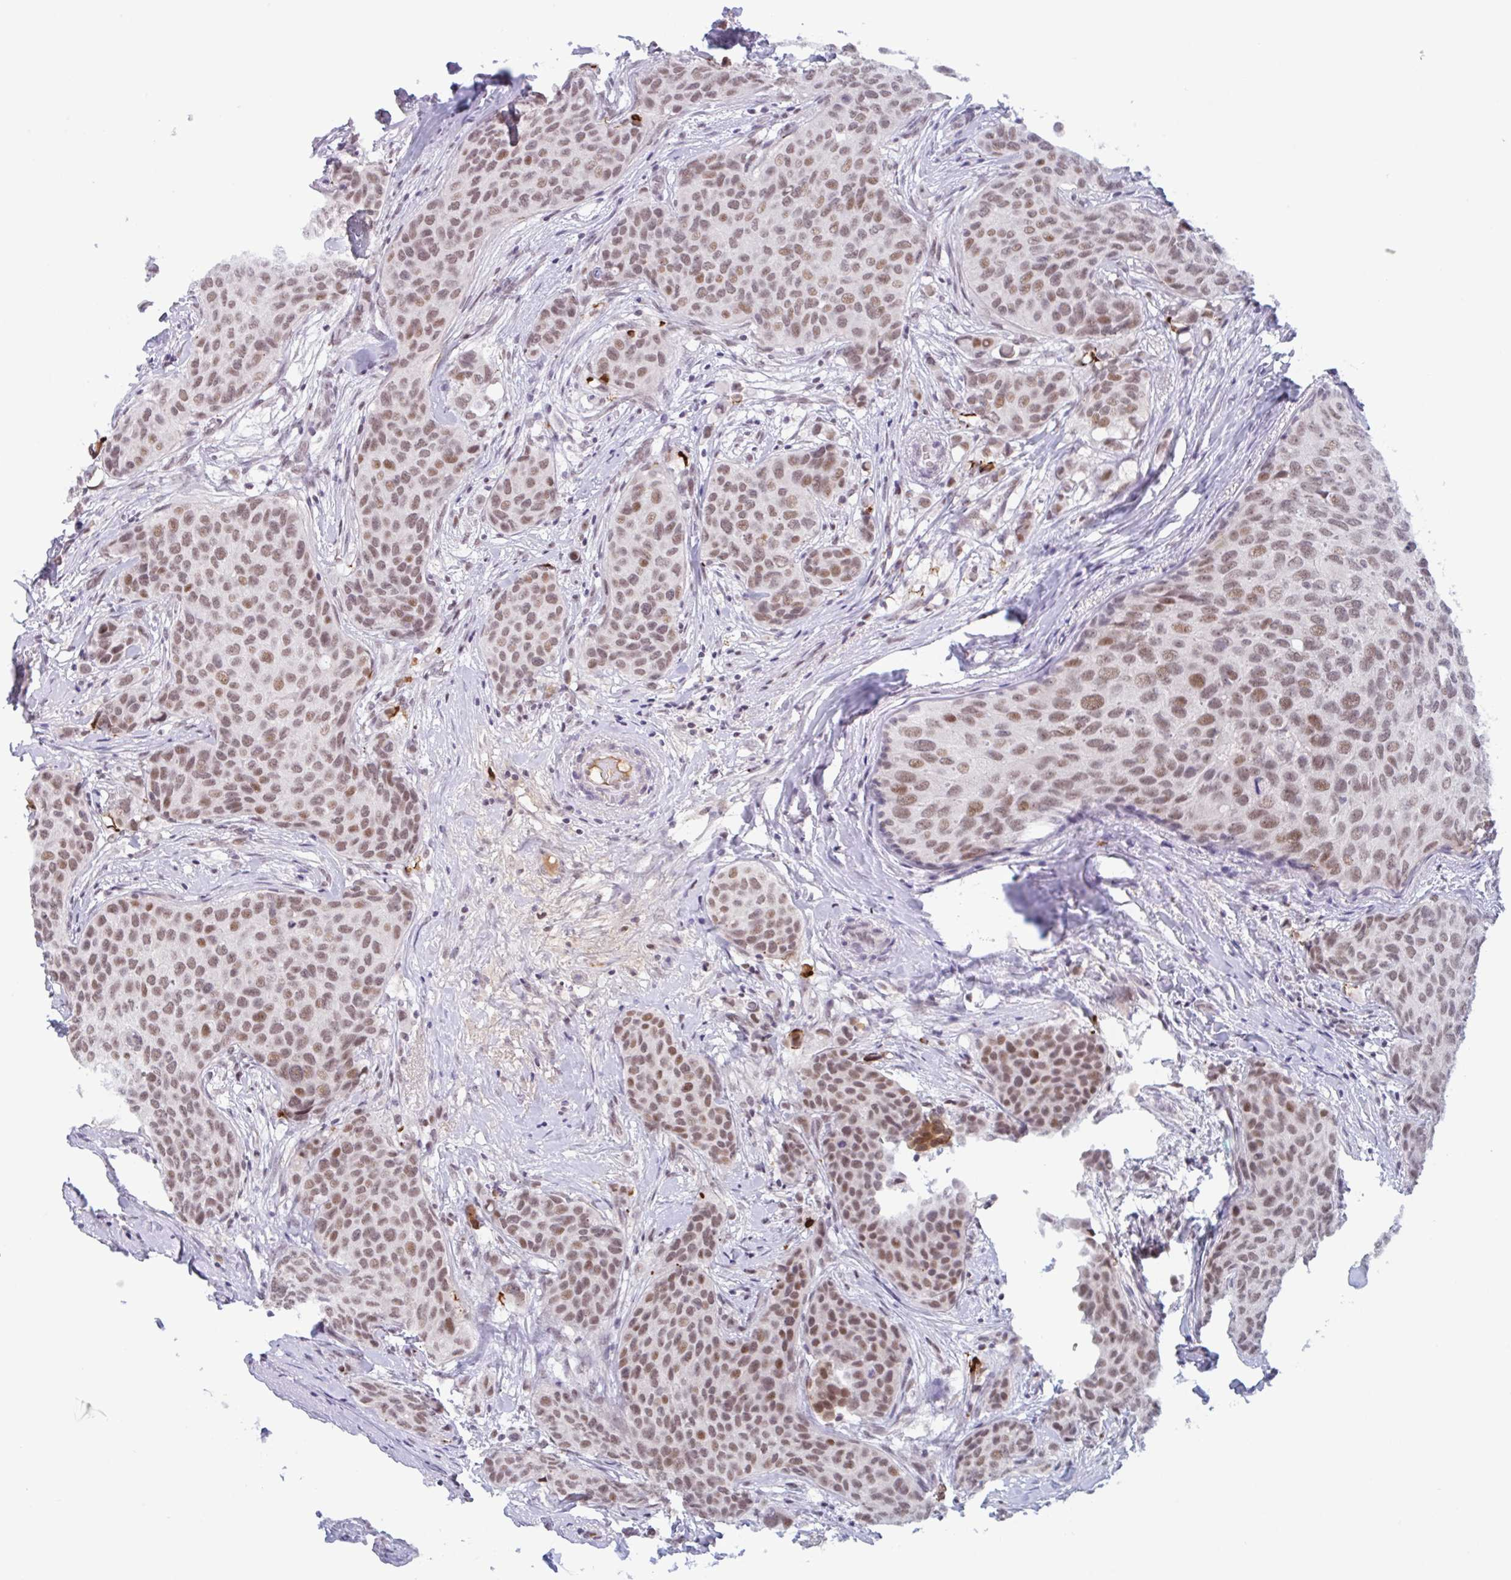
{"staining": {"intensity": "moderate", "quantity": ">75%", "location": "nuclear"}, "tissue": "breast cancer", "cell_type": "Tumor cells", "image_type": "cancer", "snomed": [{"axis": "morphology", "description": "Duct carcinoma"}, {"axis": "topography", "description": "Breast"}], "caption": "Protein analysis of breast cancer (intraductal carcinoma) tissue reveals moderate nuclear expression in about >75% of tumor cells.", "gene": "PLG", "patient": {"sex": "female", "age": 47}}